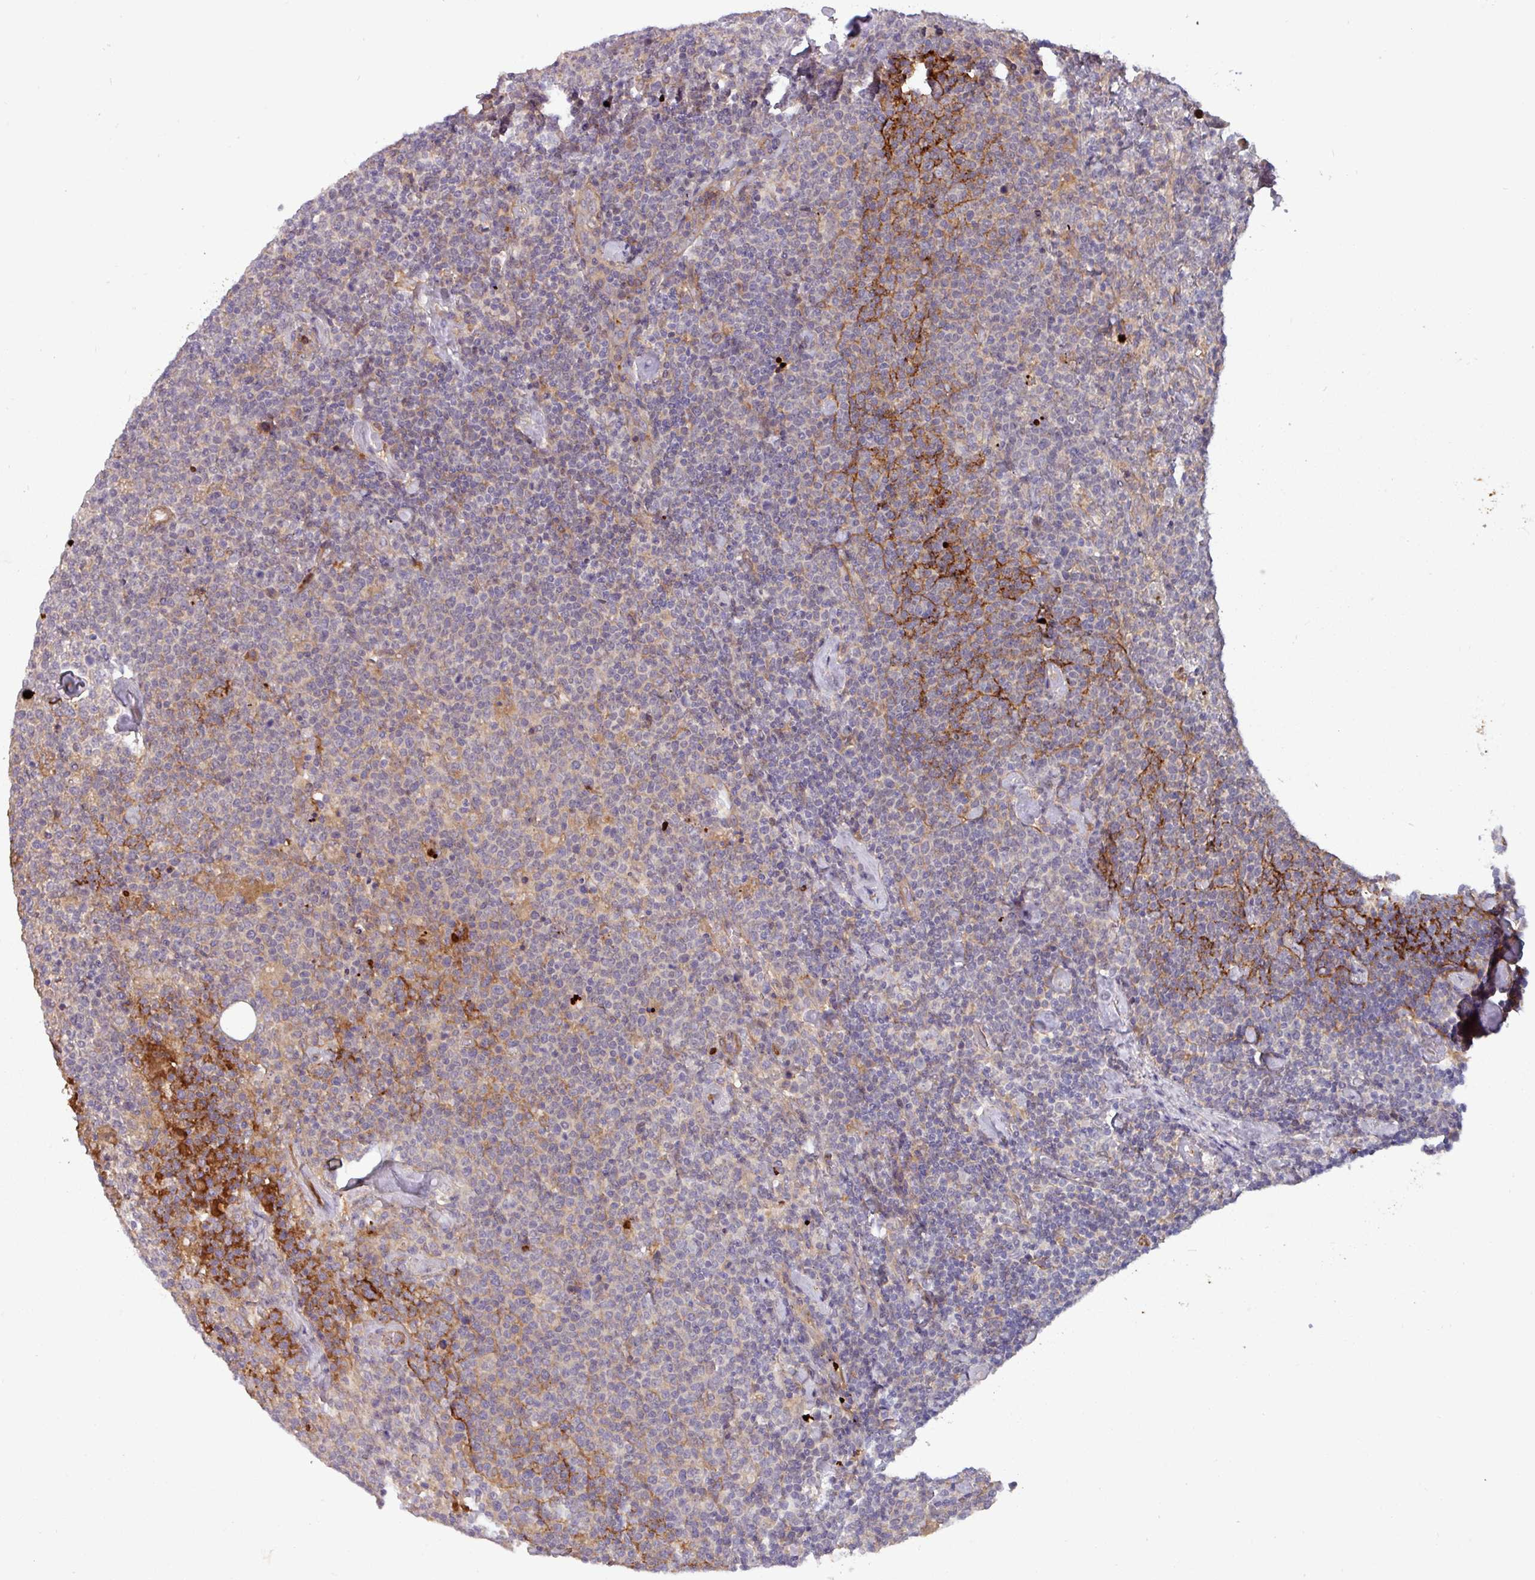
{"staining": {"intensity": "negative", "quantity": "none", "location": "none"}, "tissue": "lymphoma", "cell_type": "Tumor cells", "image_type": "cancer", "snomed": [{"axis": "morphology", "description": "Malignant lymphoma, non-Hodgkin's type, High grade"}, {"axis": "topography", "description": "Lymph node"}], "caption": "A micrograph of human malignant lymphoma, non-Hodgkin's type (high-grade) is negative for staining in tumor cells. (Brightfield microscopy of DAB IHC at high magnification).", "gene": "PCED1A", "patient": {"sex": "male", "age": 61}}